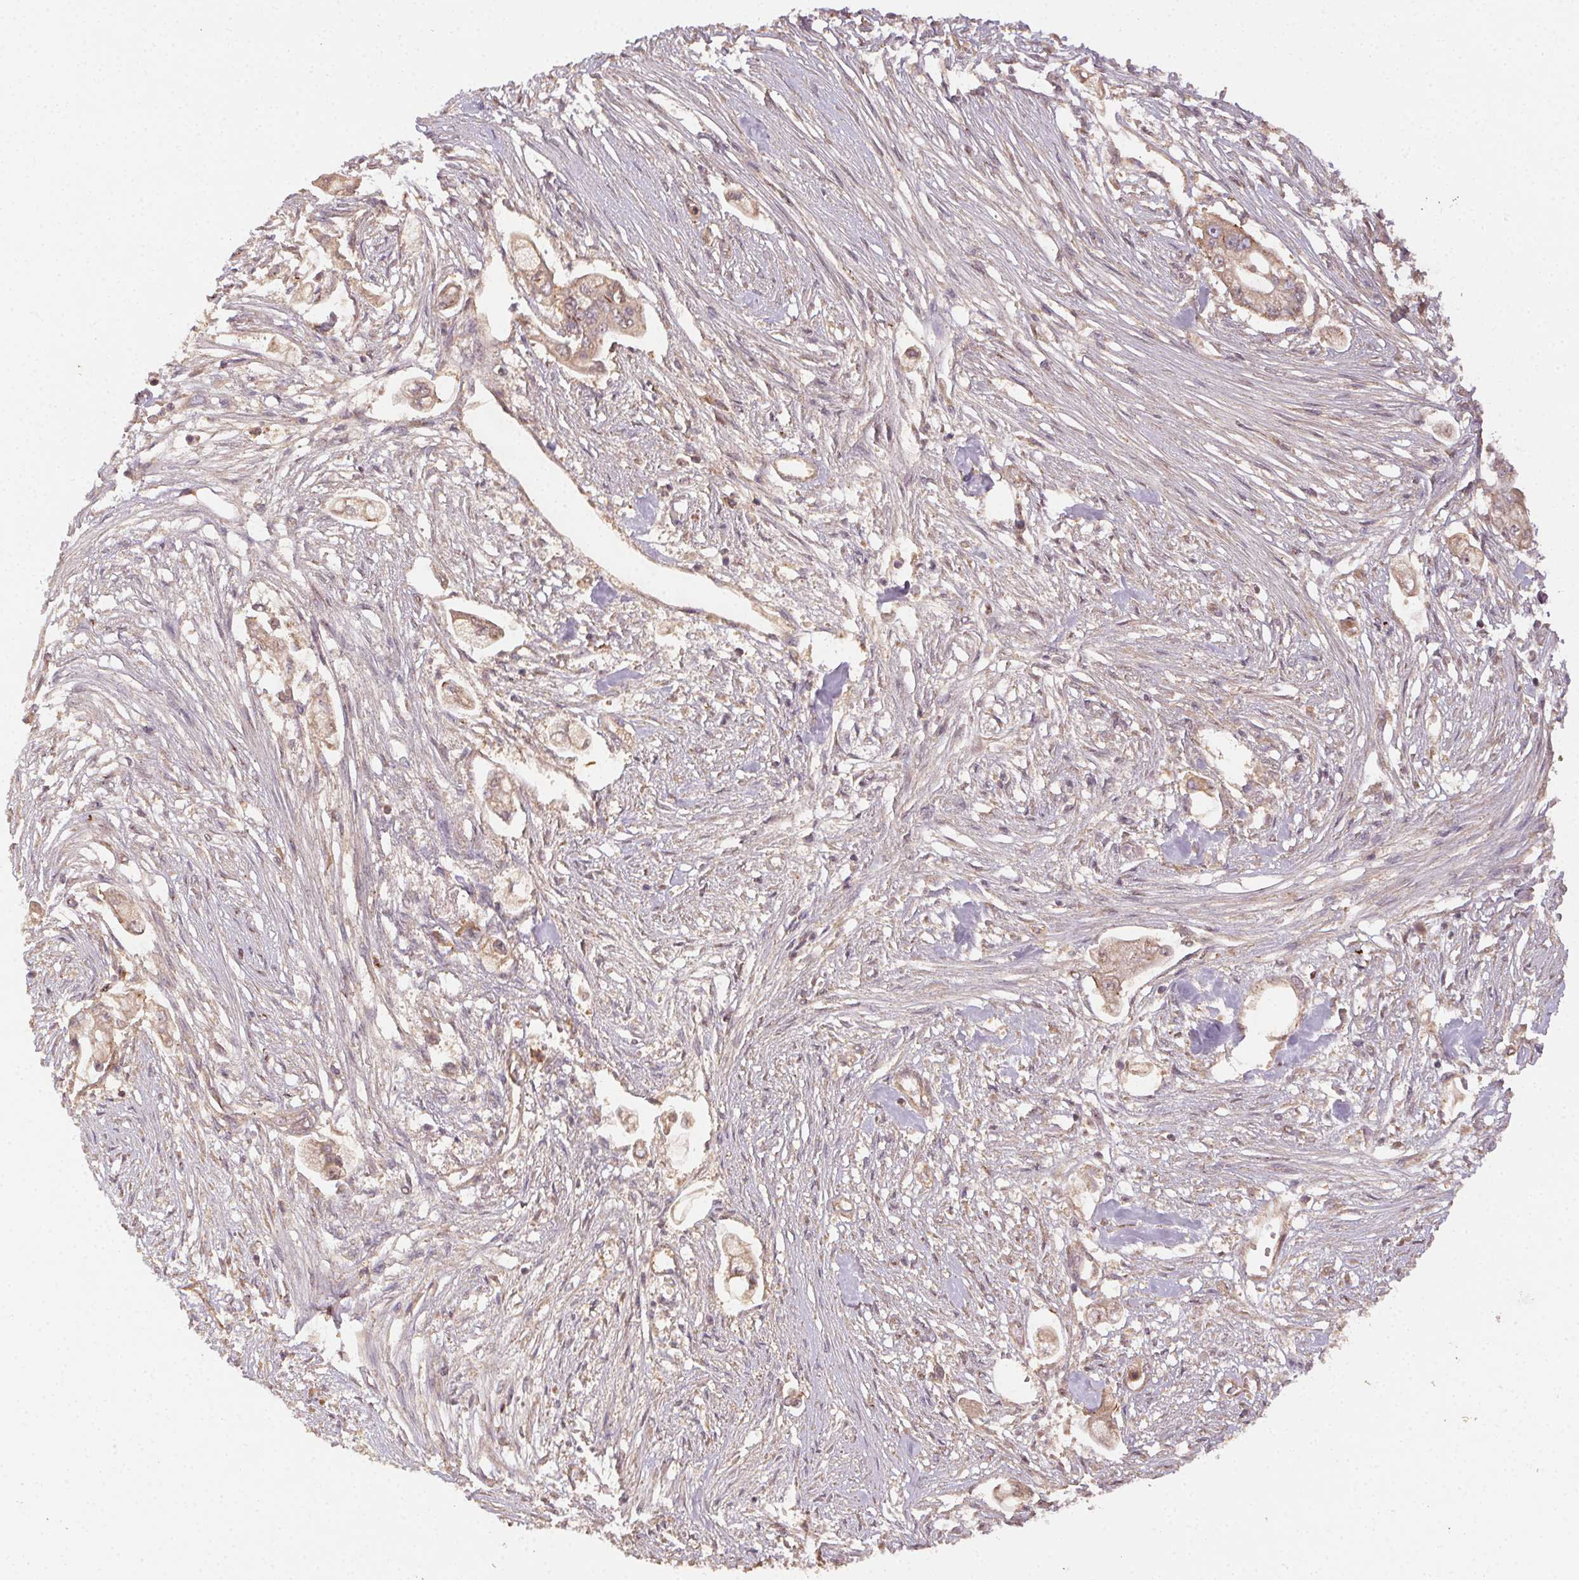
{"staining": {"intensity": "weak", "quantity": ">75%", "location": "cytoplasmic/membranous"}, "tissue": "pancreatic cancer", "cell_type": "Tumor cells", "image_type": "cancer", "snomed": [{"axis": "morphology", "description": "Adenocarcinoma, NOS"}, {"axis": "topography", "description": "Pancreas"}], "caption": "Brown immunohistochemical staining in human pancreatic adenocarcinoma displays weak cytoplasmic/membranous expression in about >75% of tumor cells.", "gene": "RALA", "patient": {"sex": "female", "age": 69}}